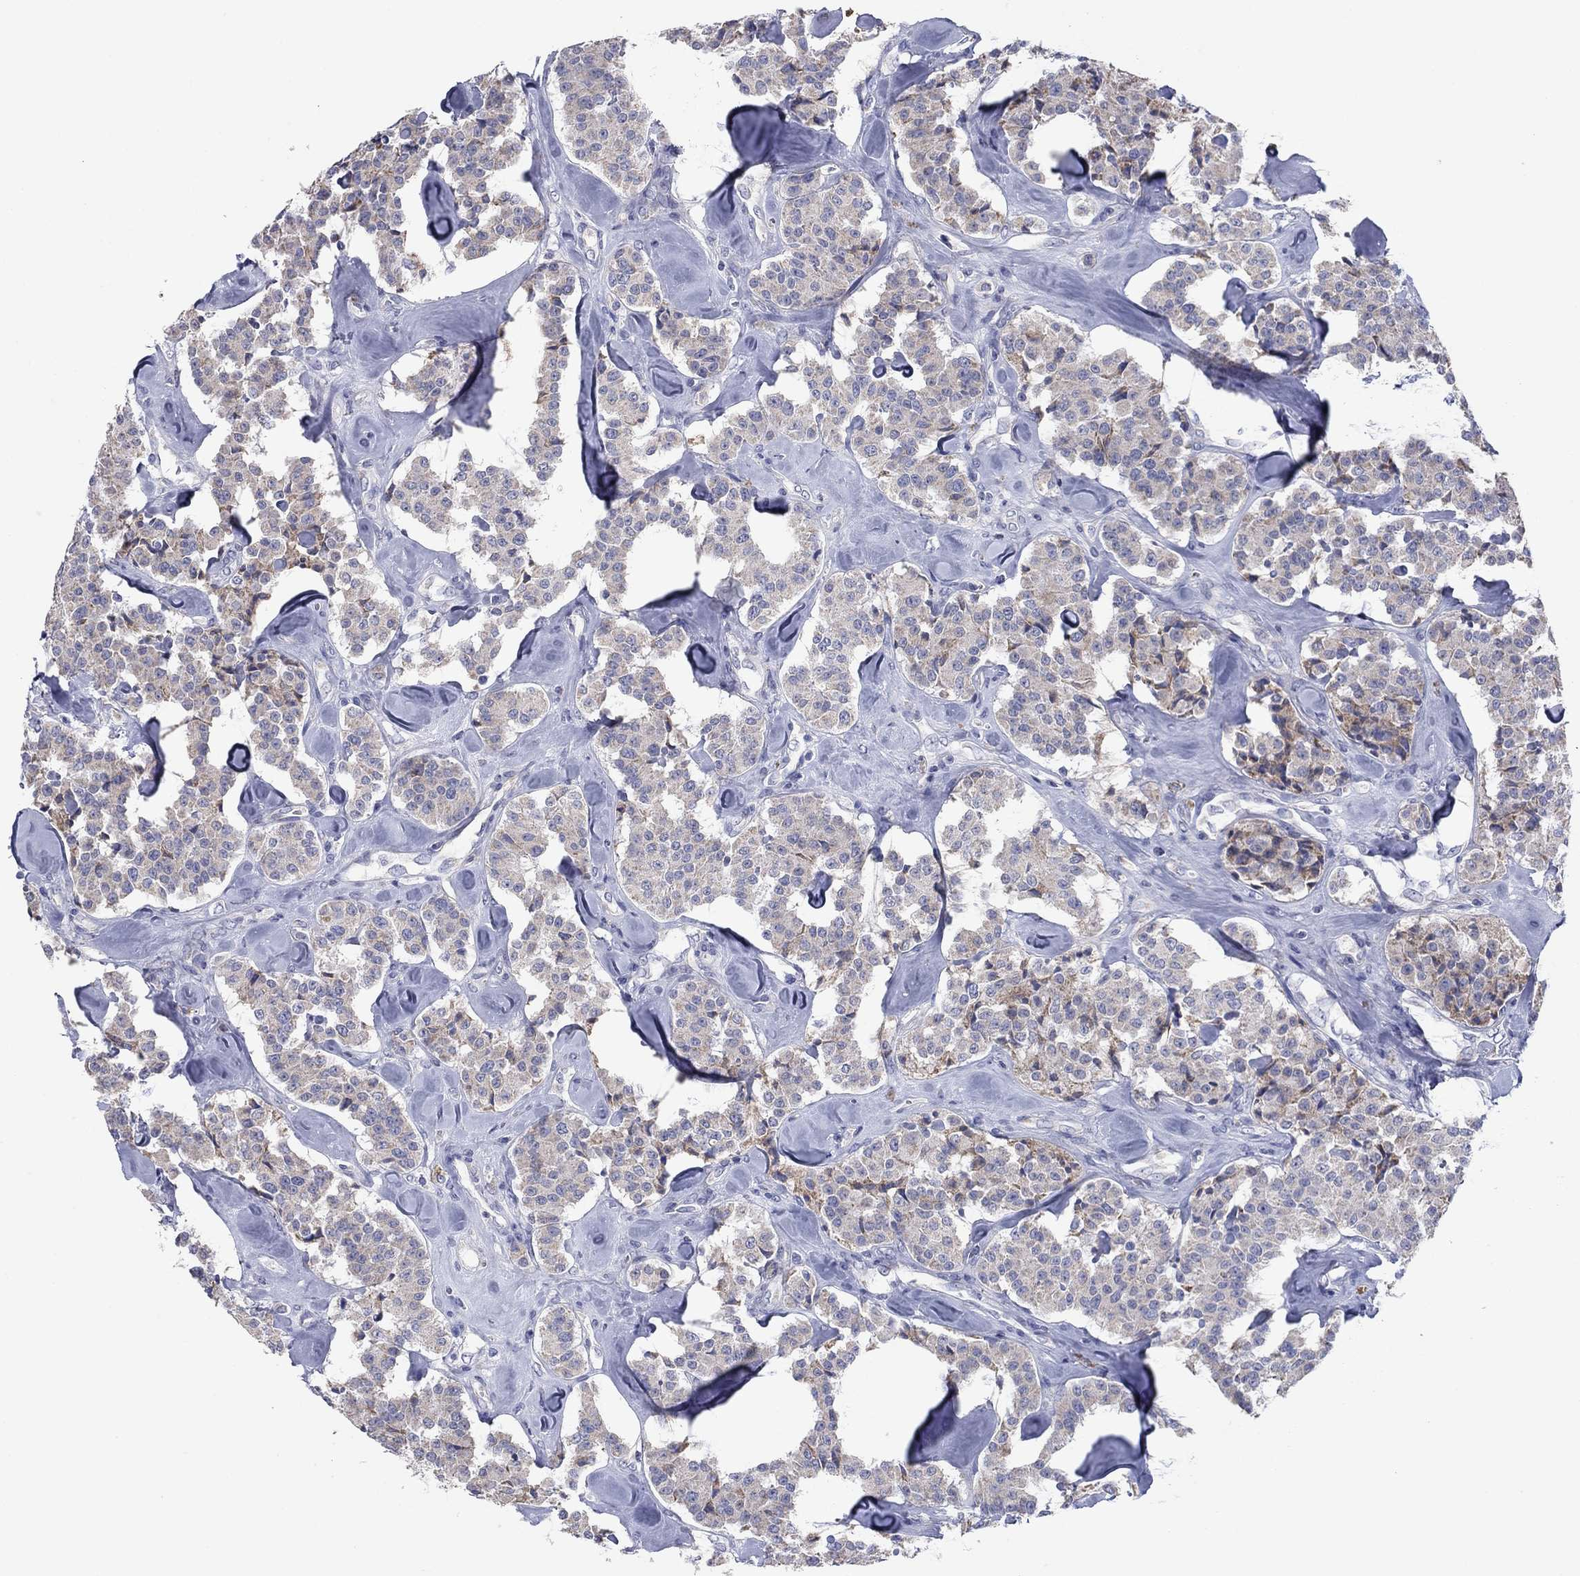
{"staining": {"intensity": "weak", "quantity": "<25%", "location": "cytoplasmic/membranous"}, "tissue": "carcinoid", "cell_type": "Tumor cells", "image_type": "cancer", "snomed": [{"axis": "morphology", "description": "Carcinoid, malignant, NOS"}, {"axis": "topography", "description": "Pancreas"}], "caption": "The photomicrograph displays no significant expression in tumor cells of malignant carcinoid.", "gene": "PTGDS", "patient": {"sex": "male", "age": 41}}